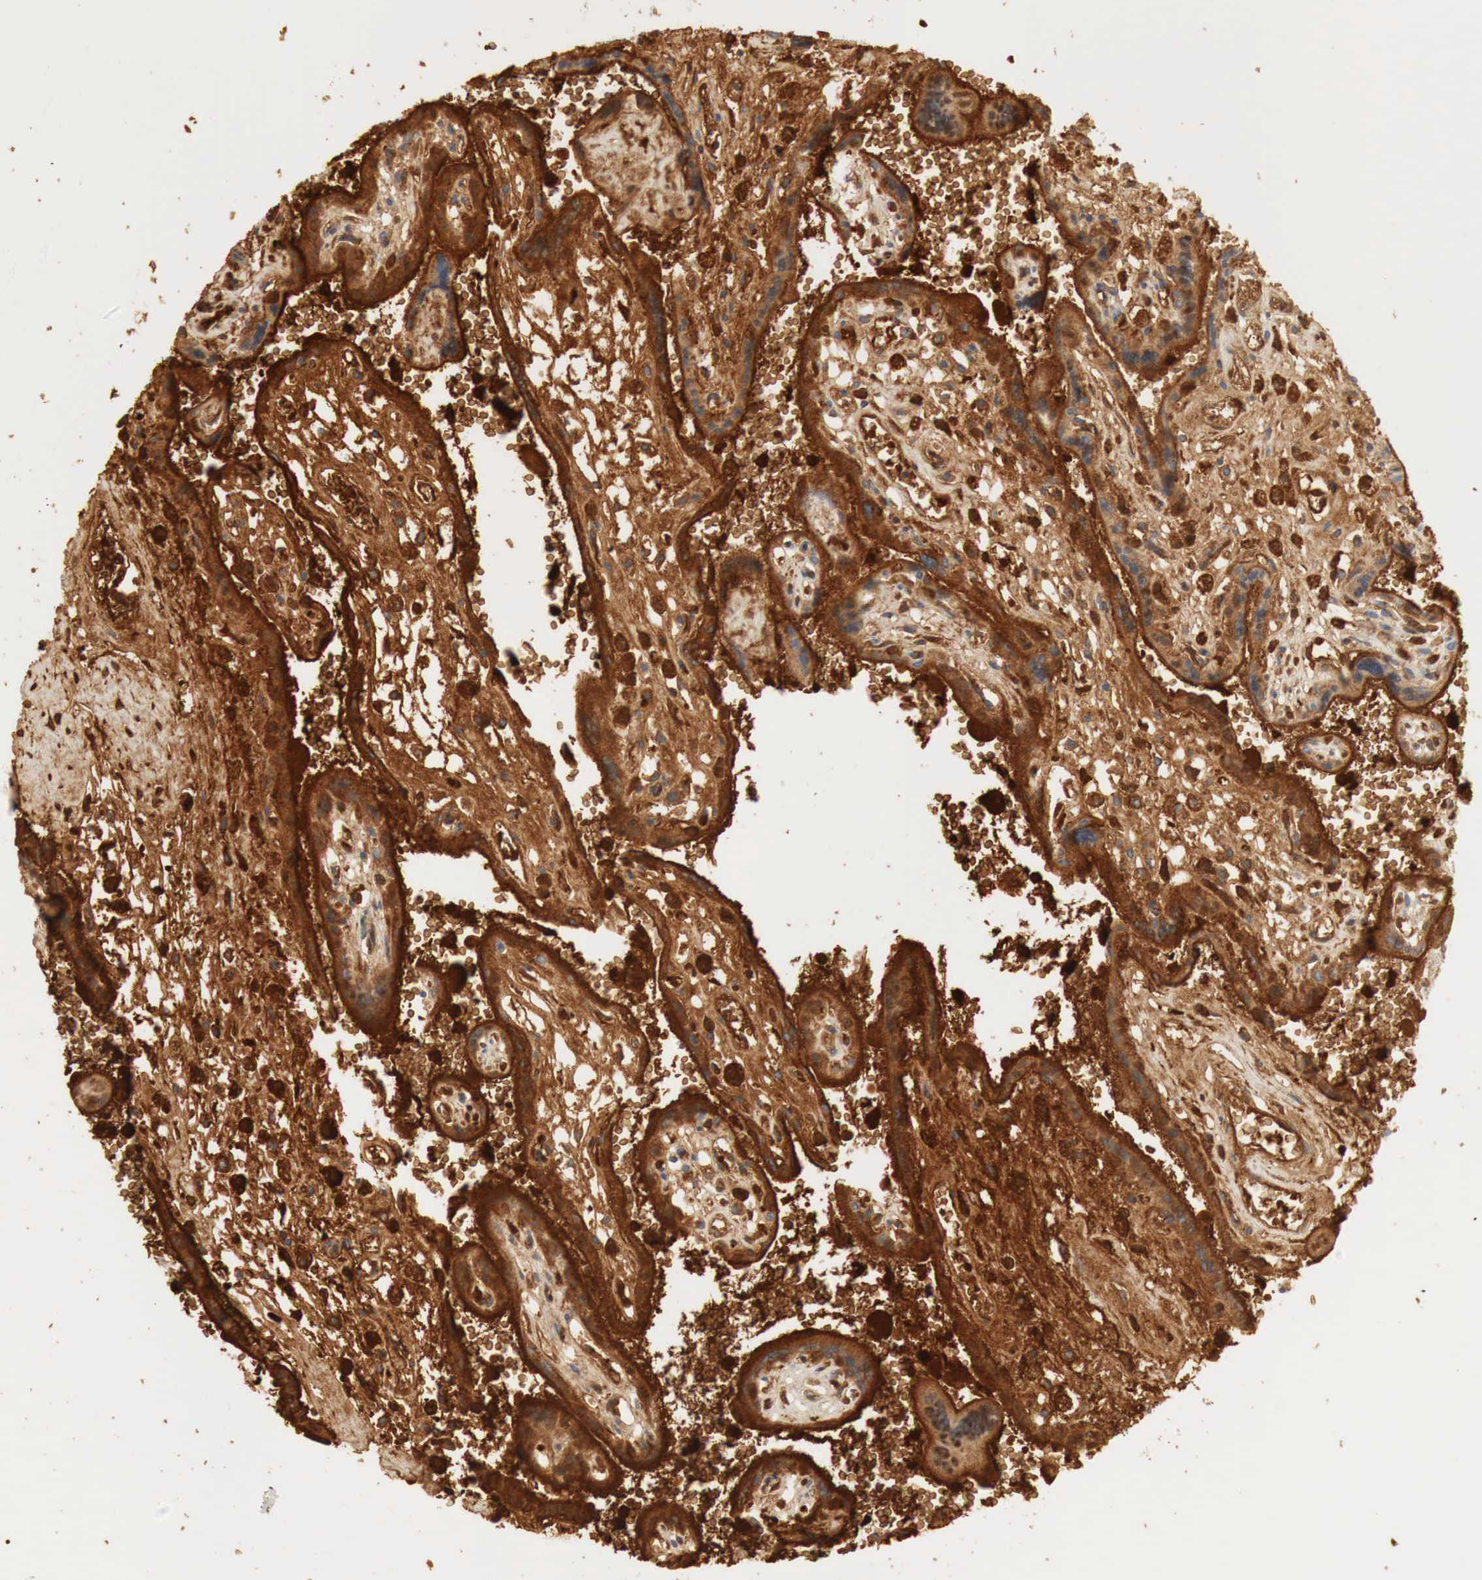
{"staining": {"intensity": "weak", "quantity": "25%-75%", "location": "cytoplasmic/membranous"}, "tissue": "placenta", "cell_type": "Decidual cells", "image_type": "normal", "snomed": [{"axis": "morphology", "description": "Normal tissue, NOS"}, {"axis": "topography", "description": "Placenta"}], "caption": "Benign placenta was stained to show a protein in brown. There is low levels of weak cytoplasmic/membranous staining in approximately 25%-75% of decidual cells.", "gene": "IGLC3", "patient": {"sex": "female", "age": 40}}